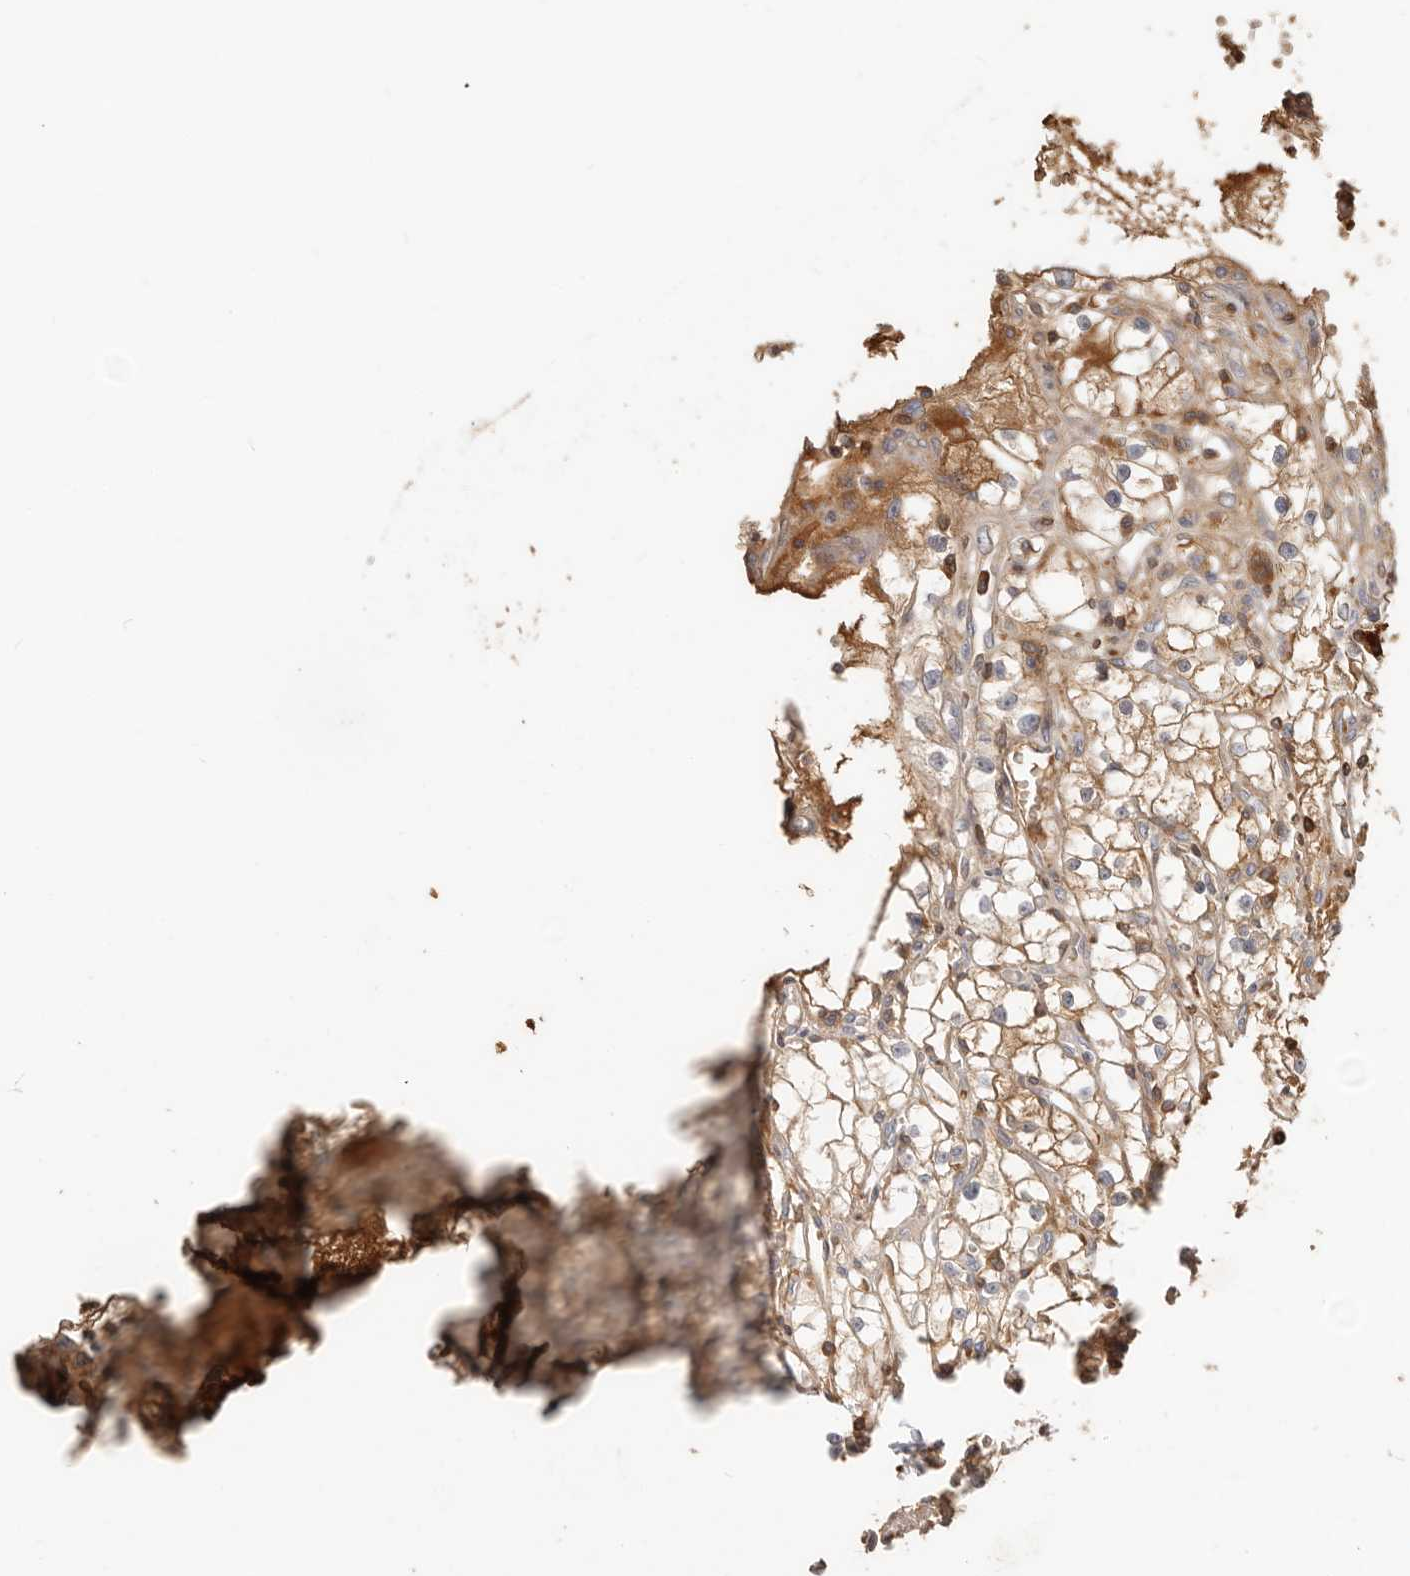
{"staining": {"intensity": "moderate", "quantity": ">75%", "location": "cytoplasmic/membranous"}, "tissue": "renal cancer", "cell_type": "Tumor cells", "image_type": "cancer", "snomed": [{"axis": "morphology", "description": "Adenocarcinoma, NOS"}, {"axis": "topography", "description": "Kidney"}], "caption": "Renal adenocarcinoma stained with immunohistochemistry displays moderate cytoplasmic/membranous positivity in approximately >75% of tumor cells. (Stains: DAB (3,3'-diaminobenzidine) in brown, nuclei in blue, Microscopy: brightfield microscopy at high magnification).", "gene": "MTFR2", "patient": {"sex": "male", "age": 56}}